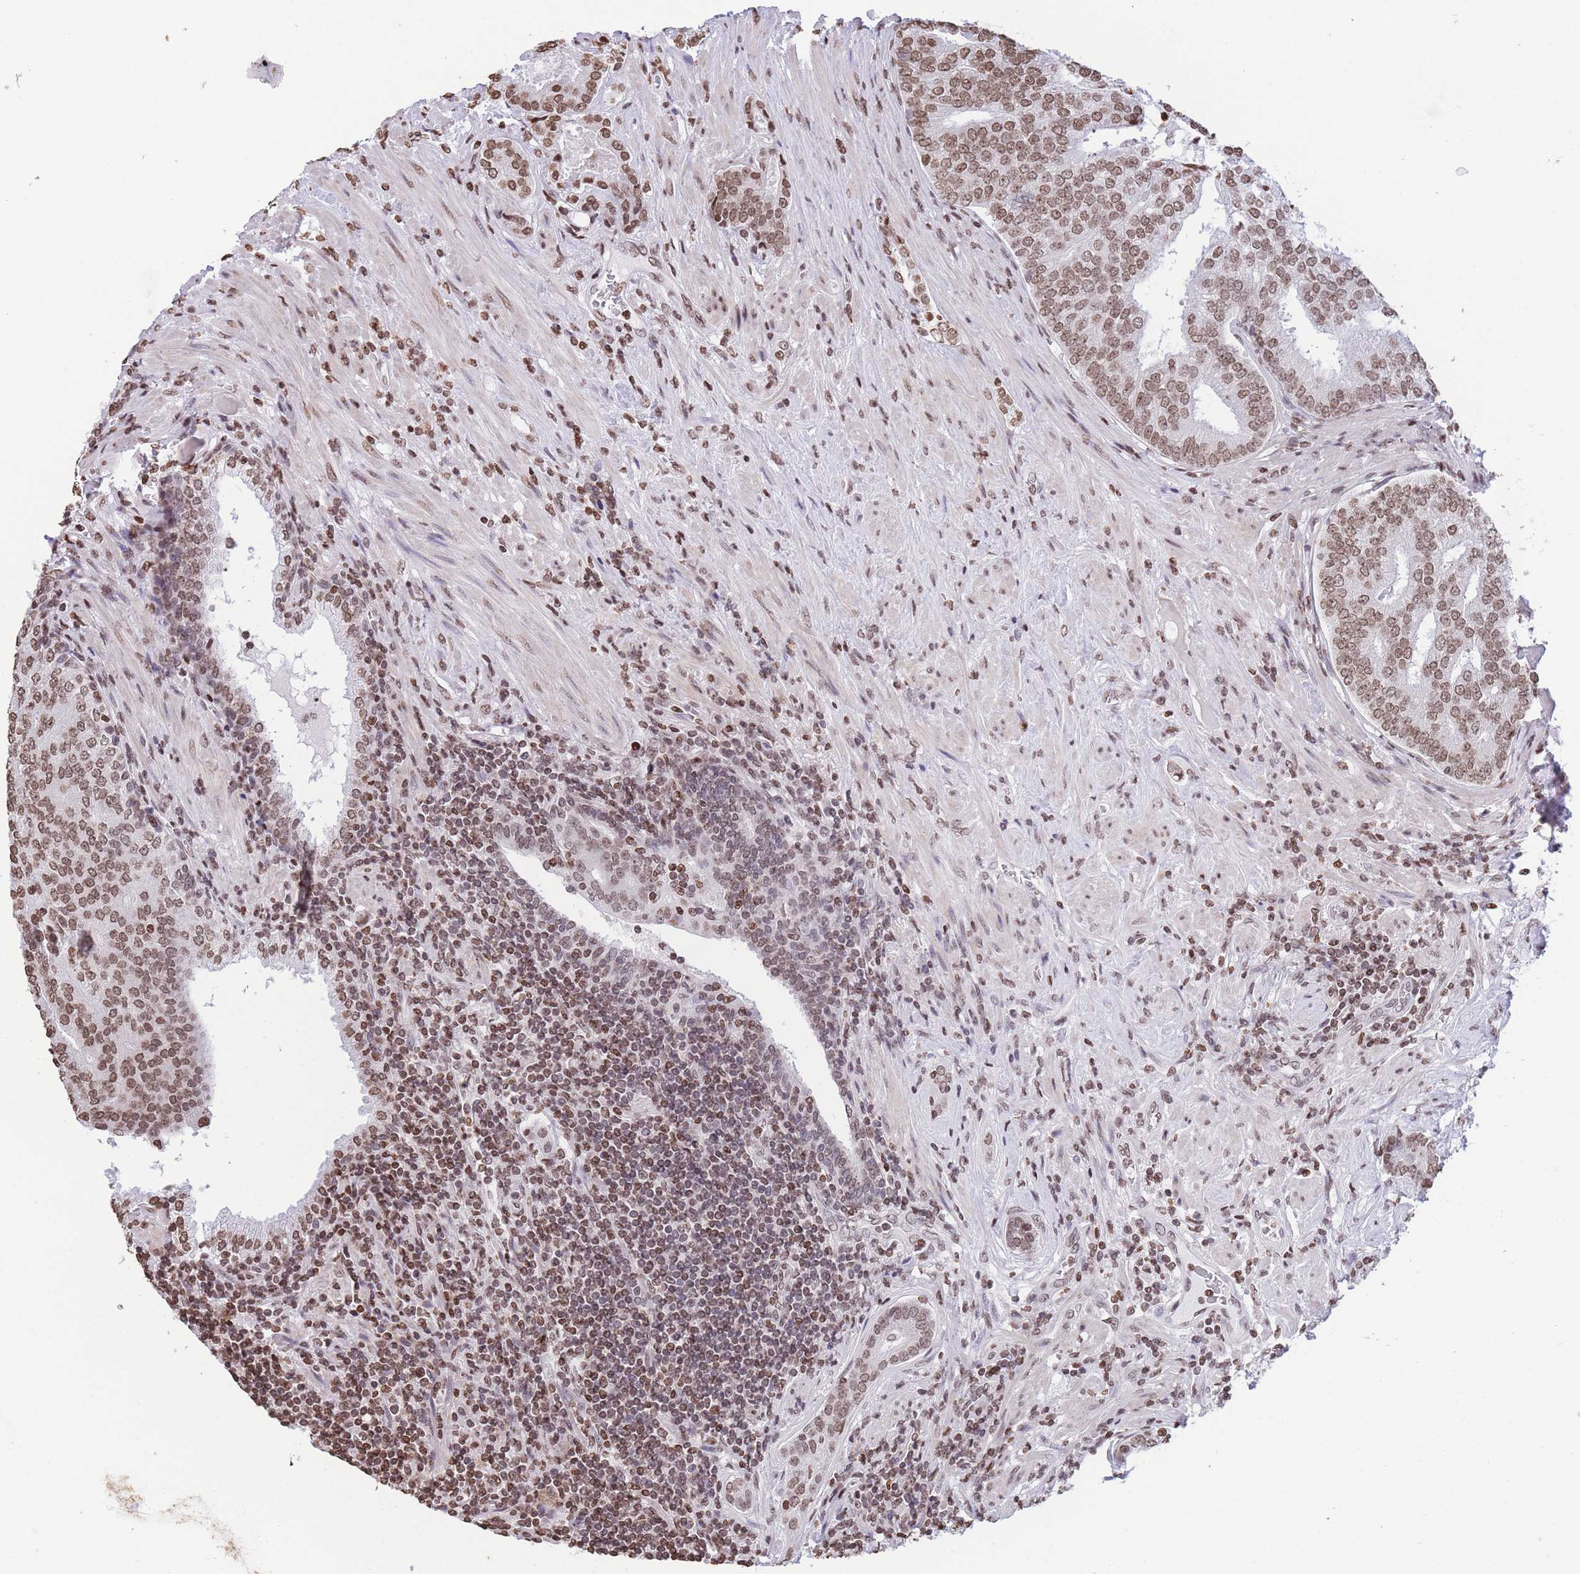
{"staining": {"intensity": "moderate", "quantity": ">75%", "location": "nuclear"}, "tissue": "prostate cancer", "cell_type": "Tumor cells", "image_type": "cancer", "snomed": [{"axis": "morphology", "description": "Adenocarcinoma, High grade"}, {"axis": "topography", "description": "Prostate"}], "caption": "About >75% of tumor cells in prostate cancer (high-grade adenocarcinoma) show moderate nuclear protein positivity as visualized by brown immunohistochemical staining.", "gene": "H2BC11", "patient": {"sex": "male", "age": 55}}